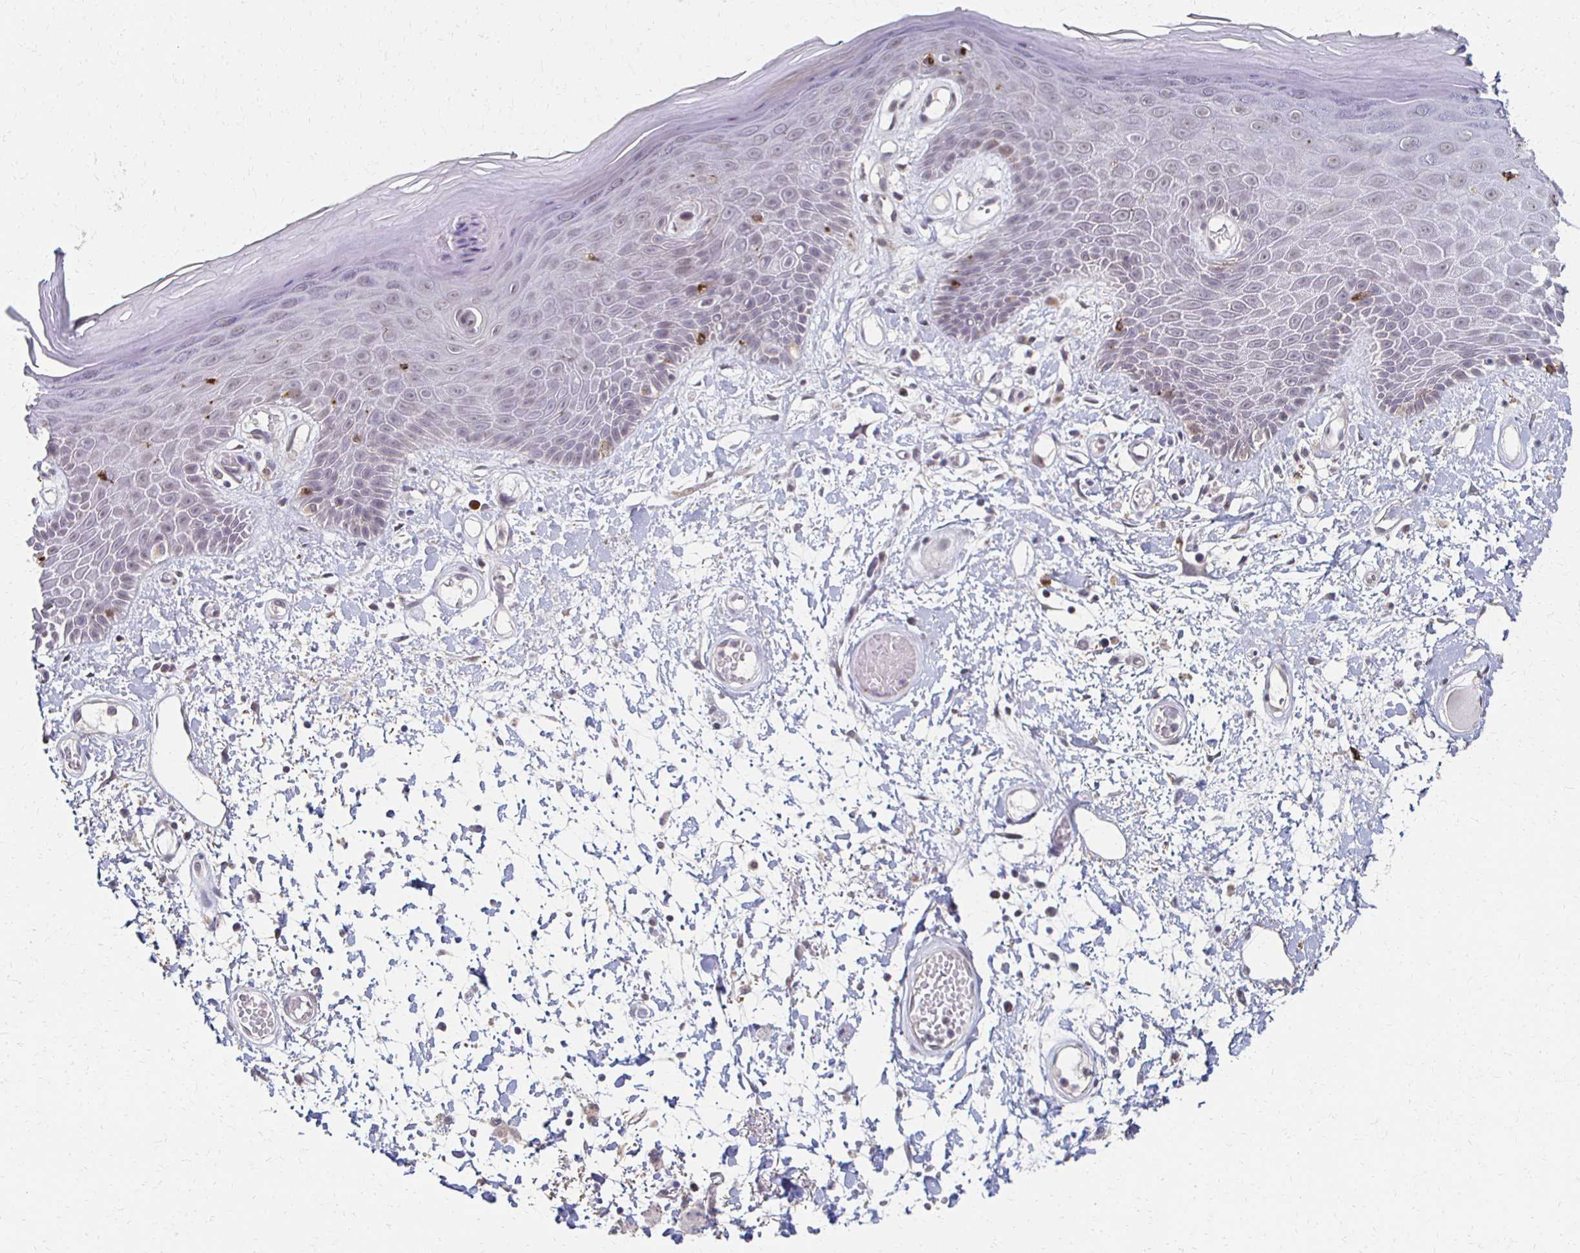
{"staining": {"intensity": "negative", "quantity": "none", "location": "none"}, "tissue": "skin", "cell_type": "Epidermal cells", "image_type": "normal", "snomed": [{"axis": "morphology", "description": "Normal tissue, NOS"}, {"axis": "topography", "description": "Anal"}, {"axis": "topography", "description": "Peripheral nerve tissue"}], "caption": "This is an IHC micrograph of benign human skin. There is no expression in epidermal cells.", "gene": "DAB1", "patient": {"sex": "male", "age": 78}}